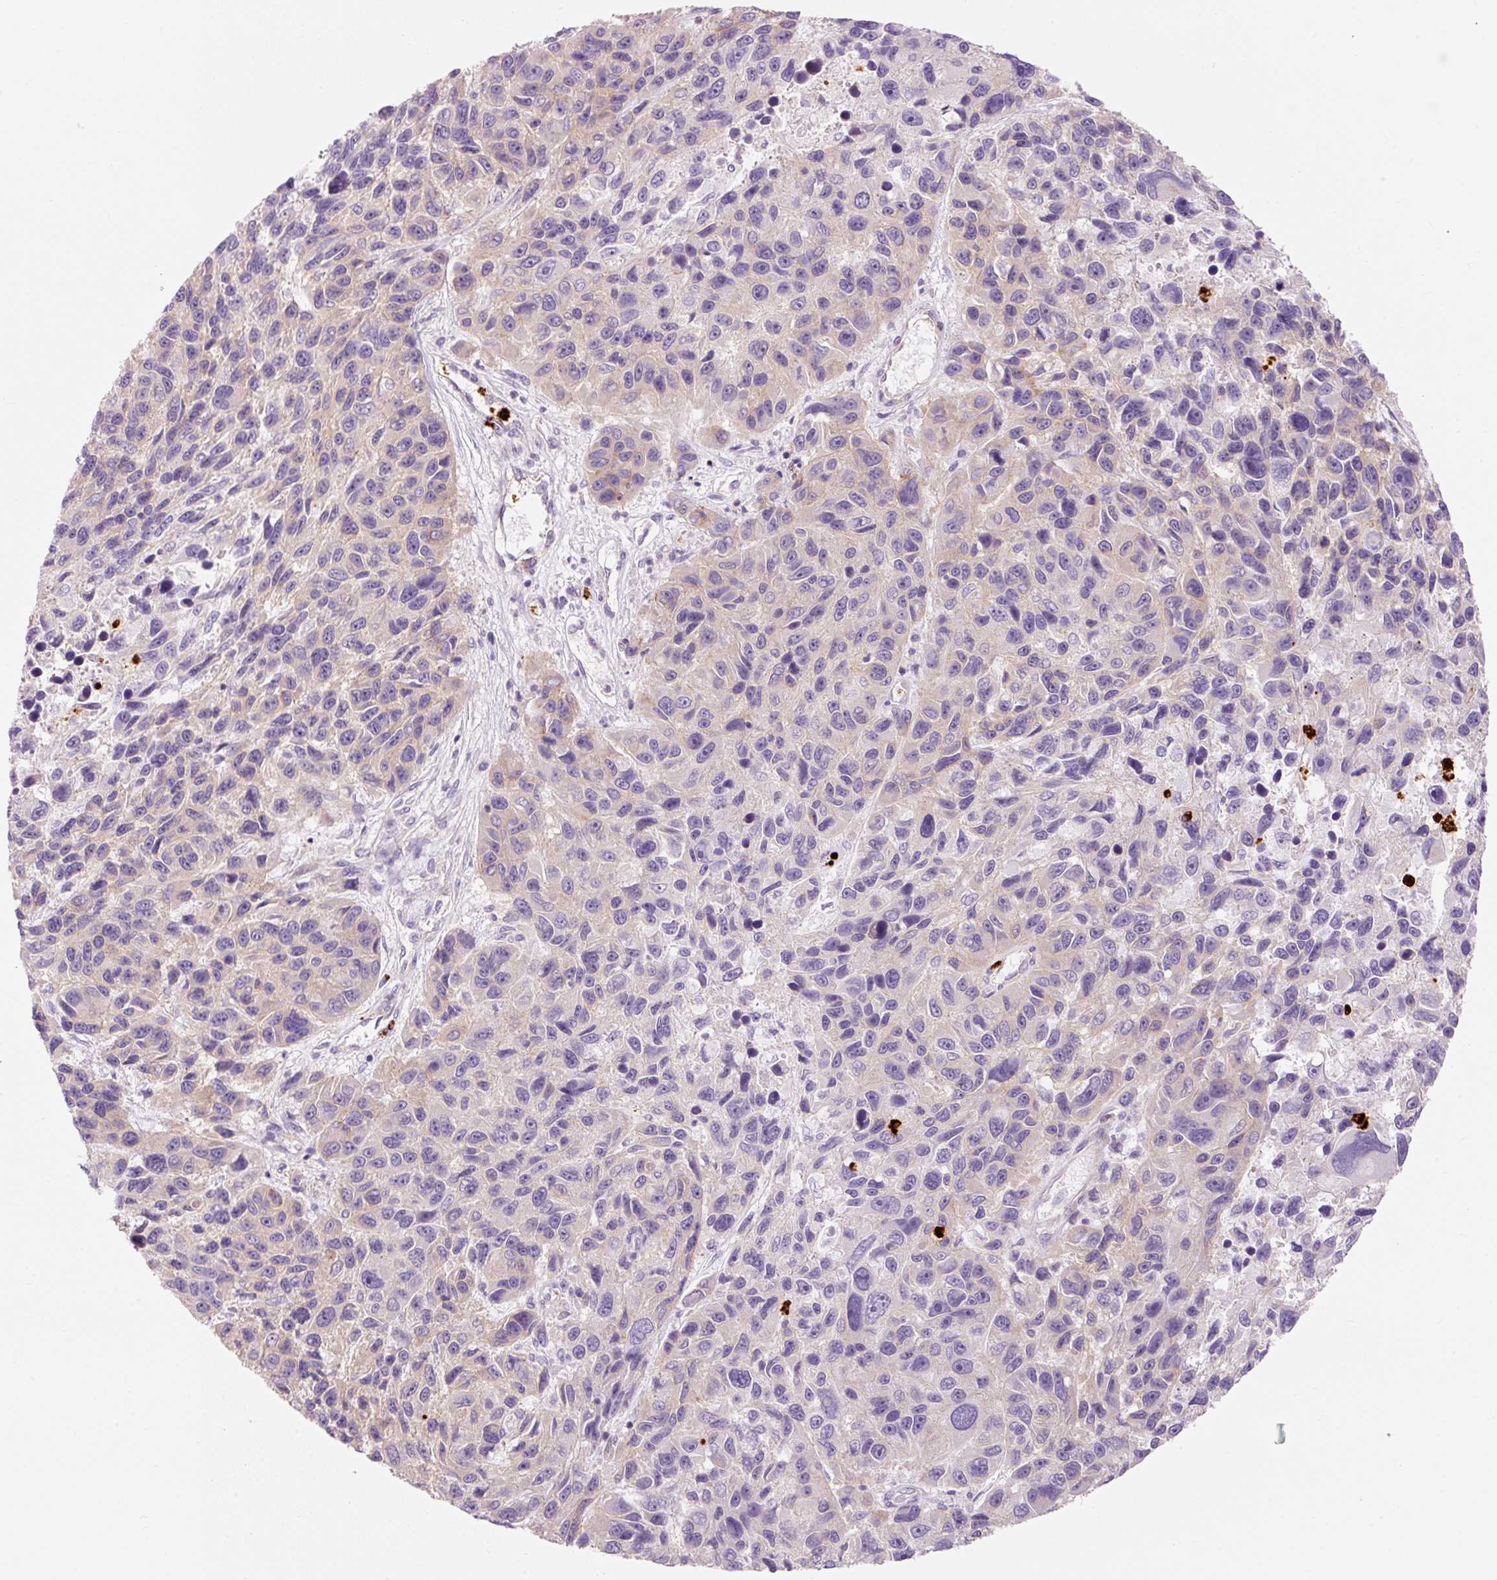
{"staining": {"intensity": "negative", "quantity": "none", "location": "none"}, "tissue": "melanoma", "cell_type": "Tumor cells", "image_type": "cancer", "snomed": [{"axis": "morphology", "description": "Malignant melanoma, NOS"}, {"axis": "topography", "description": "Skin"}], "caption": "Tumor cells are negative for protein expression in human malignant melanoma.", "gene": "MAP3K3", "patient": {"sex": "male", "age": 53}}